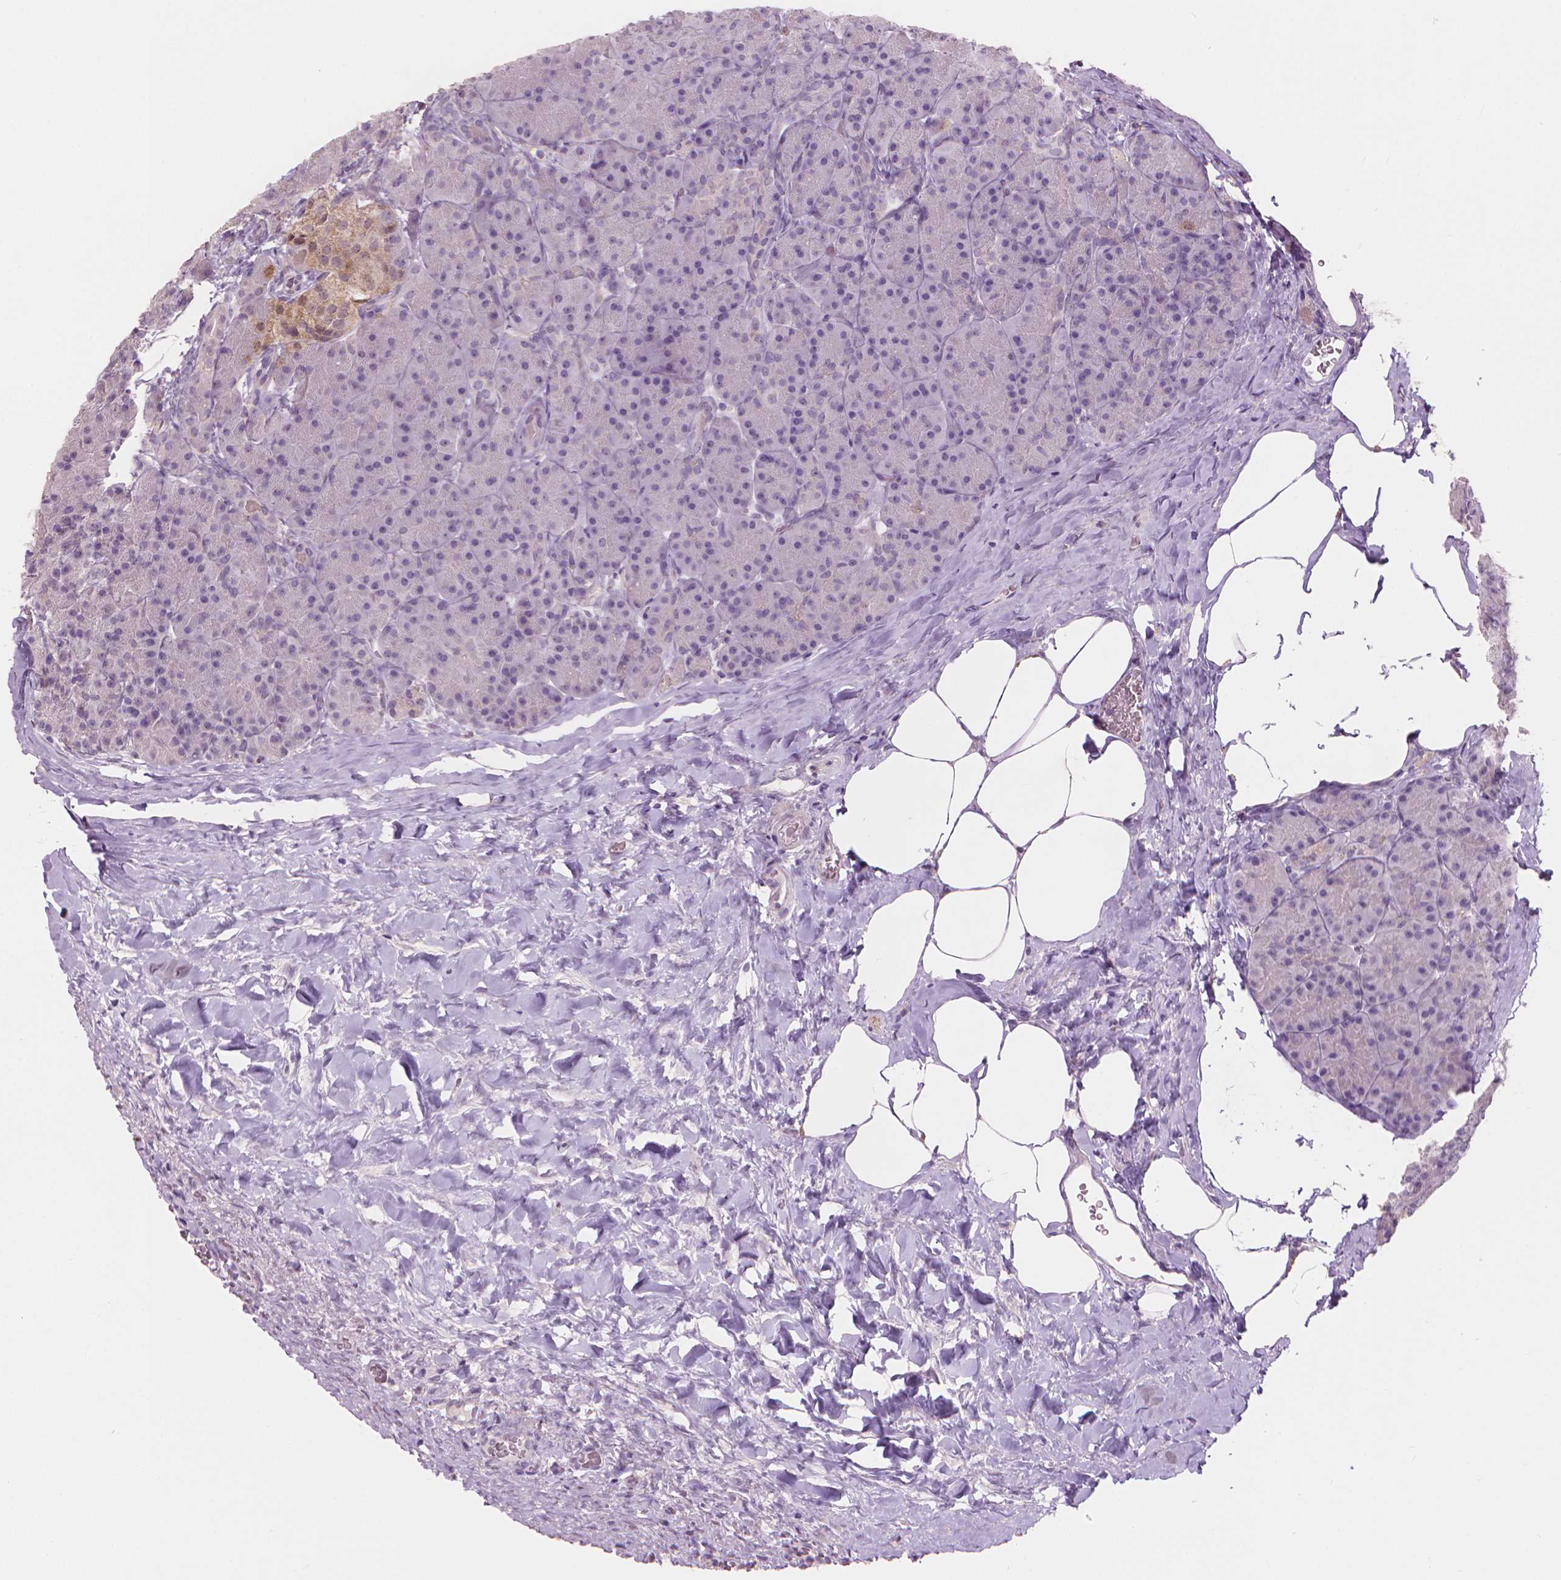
{"staining": {"intensity": "negative", "quantity": "none", "location": "none"}, "tissue": "pancreas", "cell_type": "Exocrine glandular cells", "image_type": "normal", "snomed": [{"axis": "morphology", "description": "Normal tissue, NOS"}, {"axis": "topography", "description": "Pancreas"}], "caption": "Human pancreas stained for a protein using IHC reveals no staining in exocrine glandular cells.", "gene": "ENO2", "patient": {"sex": "male", "age": 57}}